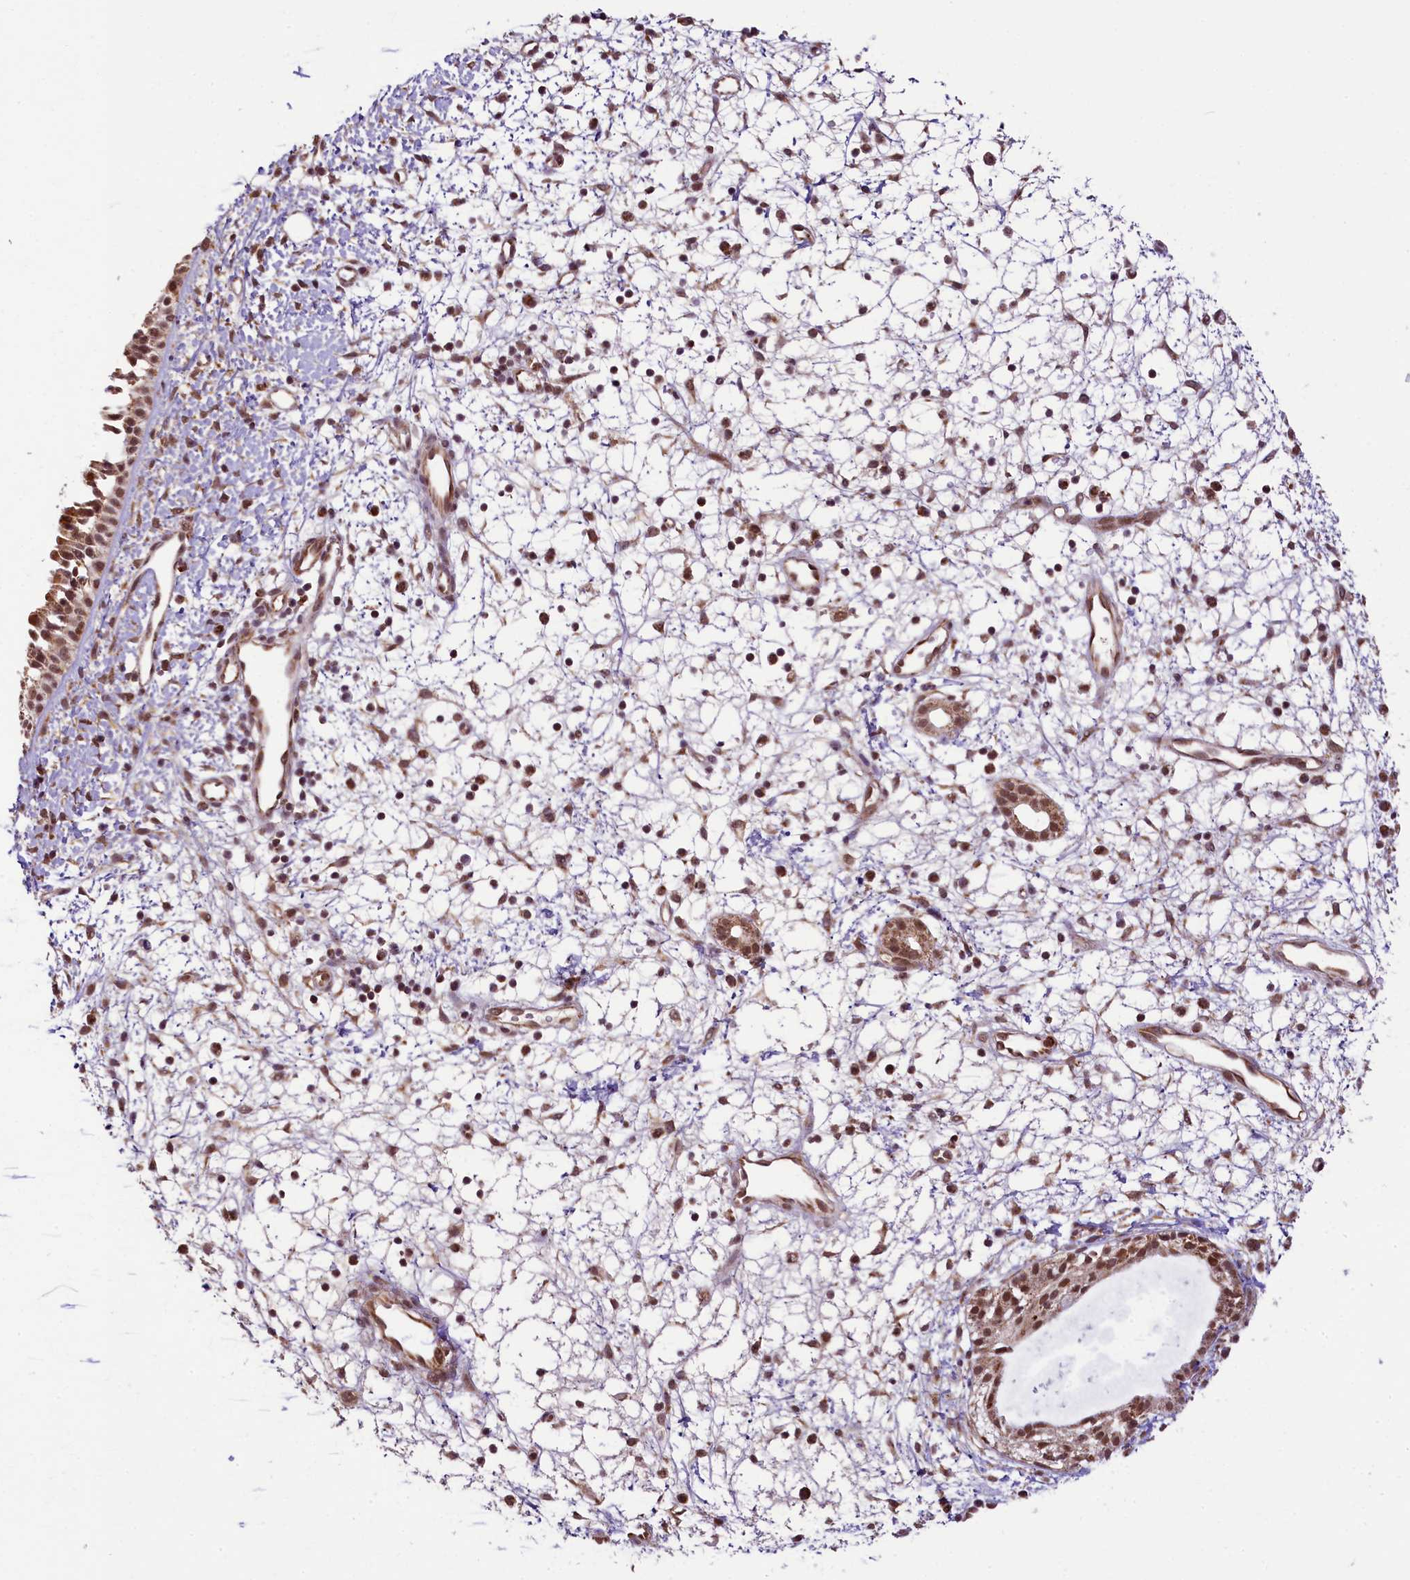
{"staining": {"intensity": "moderate", "quantity": ">75%", "location": "cytoplasmic/membranous,nuclear"}, "tissue": "nasopharynx", "cell_type": "Respiratory epithelial cells", "image_type": "normal", "snomed": [{"axis": "morphology", "description": "Normal tissue, NOS"}, {"axis": "topography", "description": "Nasopharynx"}], "caption": "Immunohistochemical staining of unremarkable human nasopharynx shows moderate cytoplasmic/membranous,nuclear protein expression in about >75% of respiratory epithelial cells.", "gene": "PAF1", "patient": {"sex": "male", "age": 22}}